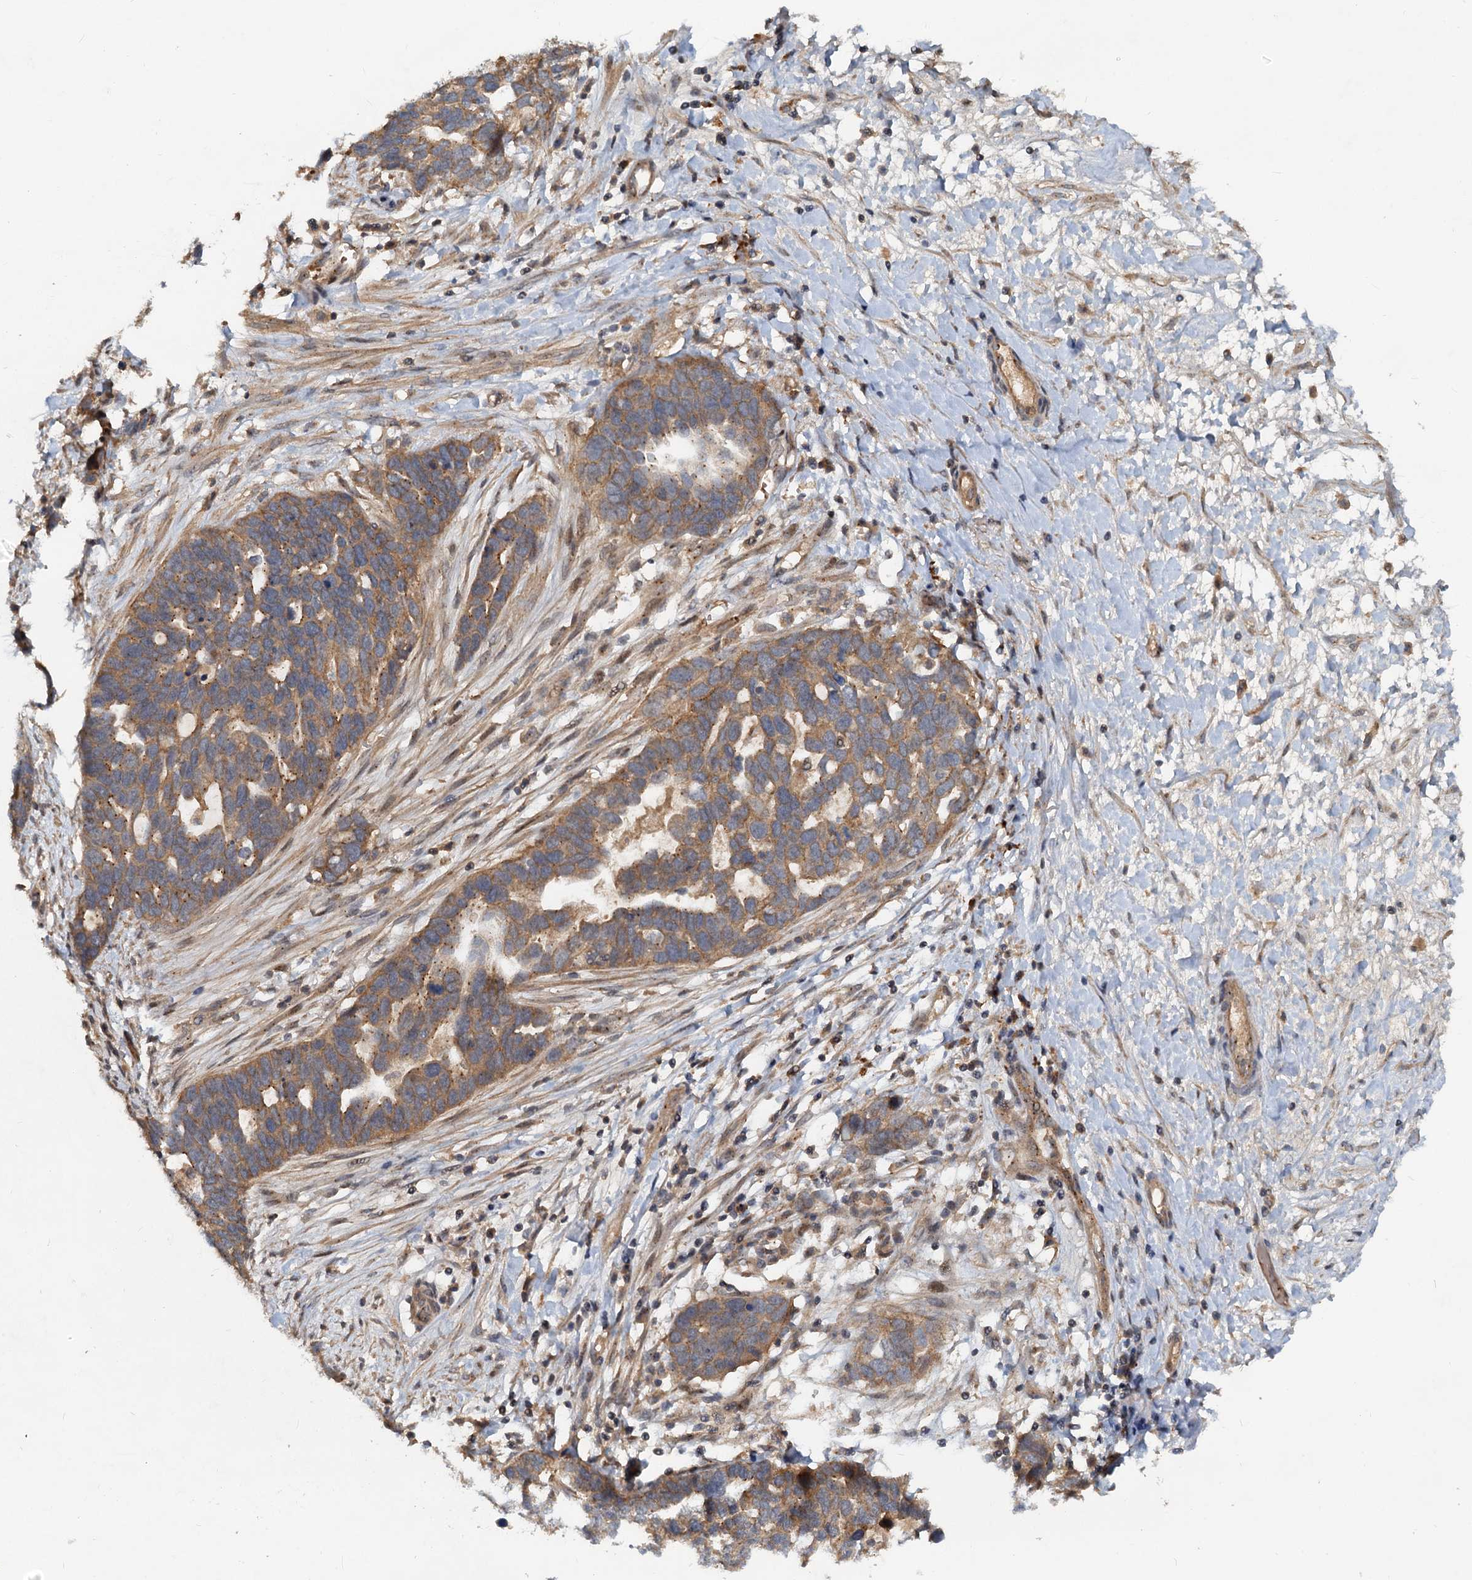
{"staining": {"intensity": "moderate", "quantity": ">75%", "location": "cytoplasmic/membranous"}, "tissue": "ovarian cancer", "cell_type": "Tumor cells", "image_type": "cancer", "snomed": [{"axis": "morphology", "description": "Cystadenocarcinoma, serous, NOS"}, {"axis": "topography", "description": "Ovary"}], "caption": "High-magnification brightfield microscopy of serous cystadenocarcinoma (ovarian) stained with DAB (3,3'-diaminobenzidine) (brown) and counterstained with hematoxylin (blue). tumor cells exhibit moderate cytoplasmic/membranous positivity is present in approximately>75% of cells.", "gene": "CEP68", "patient": {"sex": "female", "age": 54}}